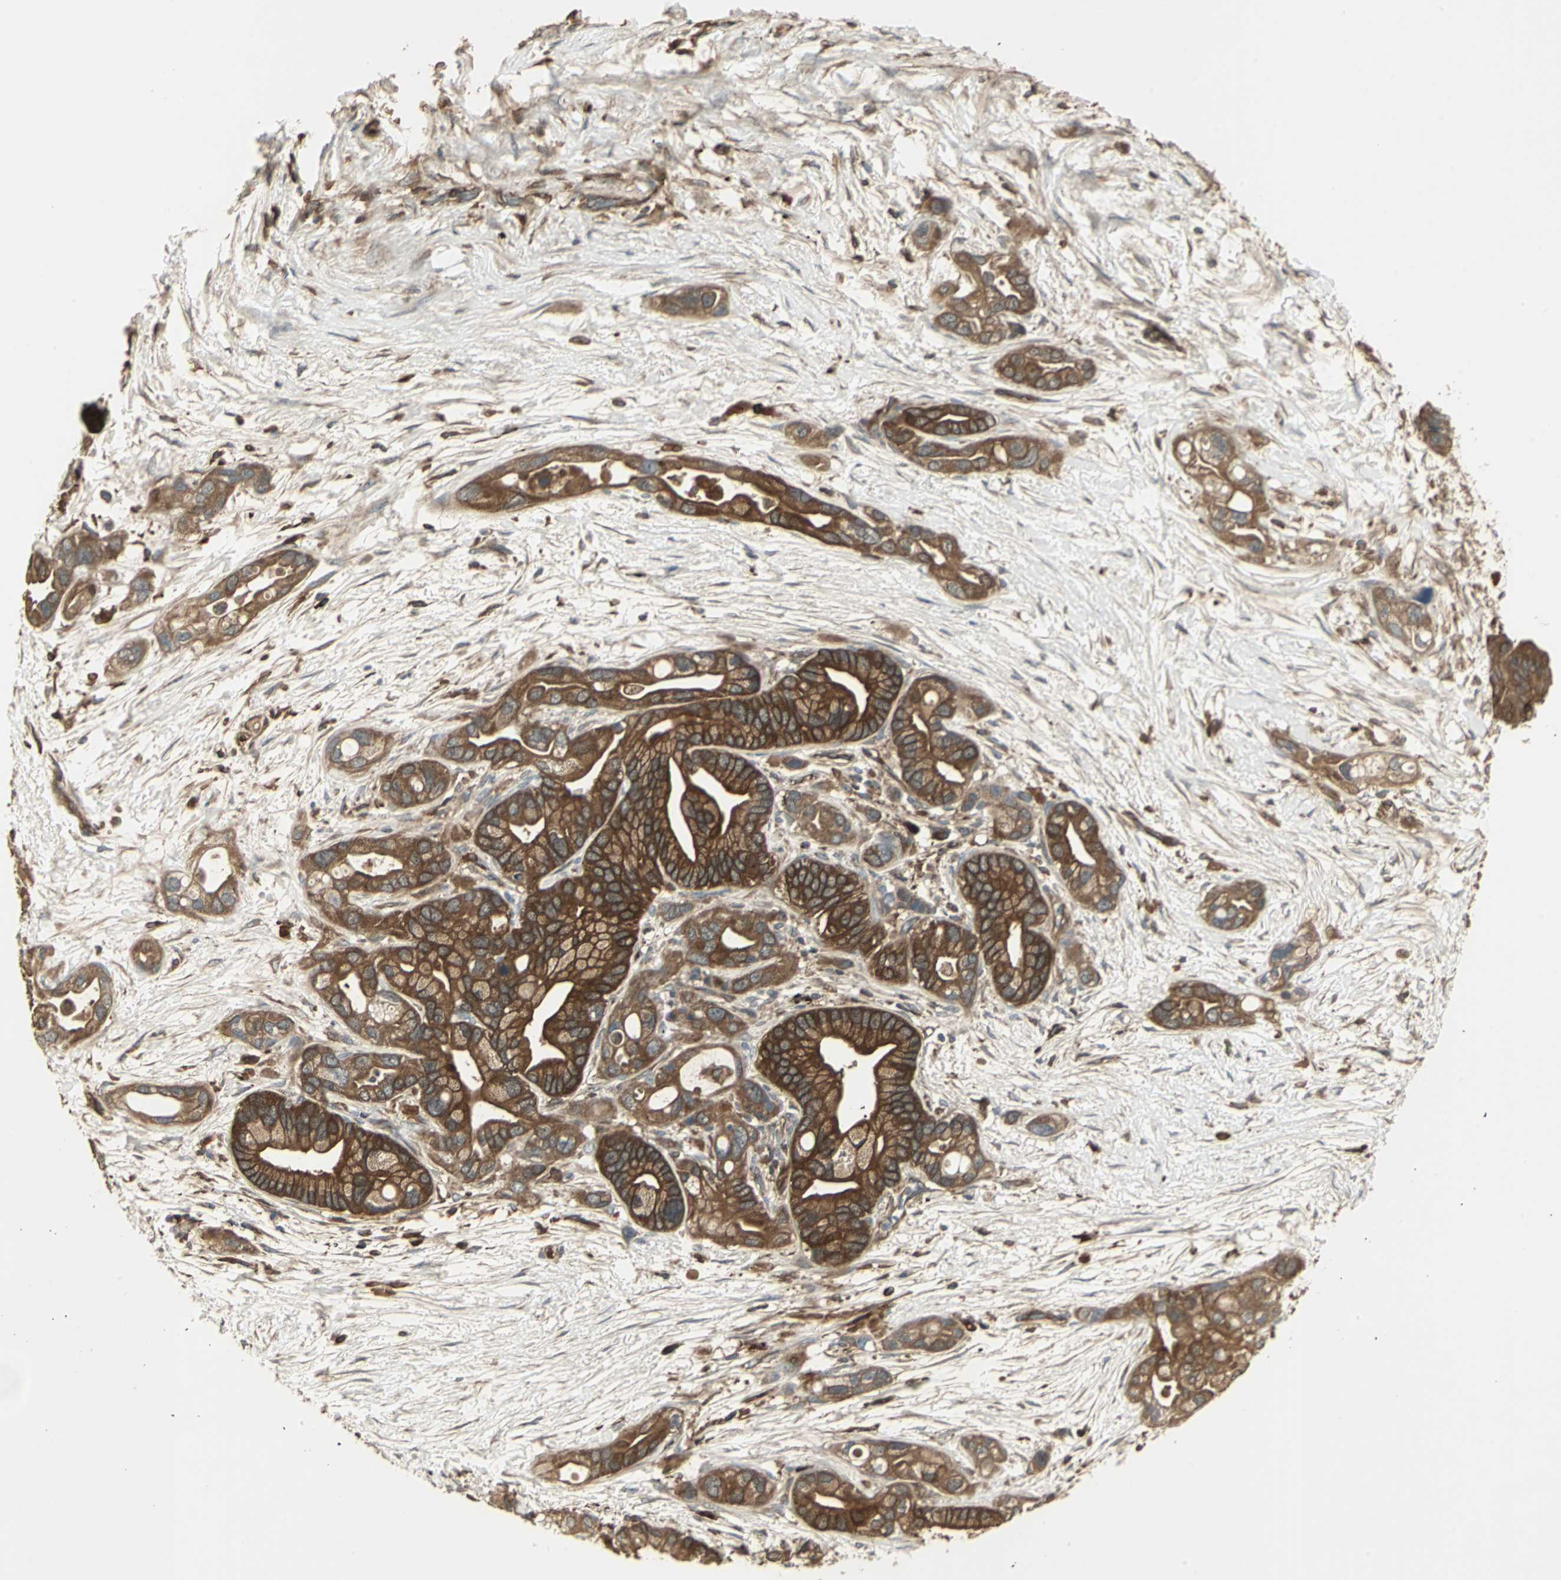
{"staining": {"intensity": "strong", "quantity": ">75%", "location": "cytoplasmic/membranous"}, "tissue": "pancreatic cancer", "cell_type": "Tumor cells", "image_type": "cancer", "snomed": [{"axis": "morphology", "description": "Adenocarcinoma, NOS"}, {"axis": "topography", "description": "Pancreas"}], "caption": "Brown immunohistochemical staining in pancreatic adenocarcinoma demonstrates strong cytoplasmic/membranous staining in about >75% of tumor cells.", "gene": "PRXL2B", "patient": {"sex": "female", "age": 77}}